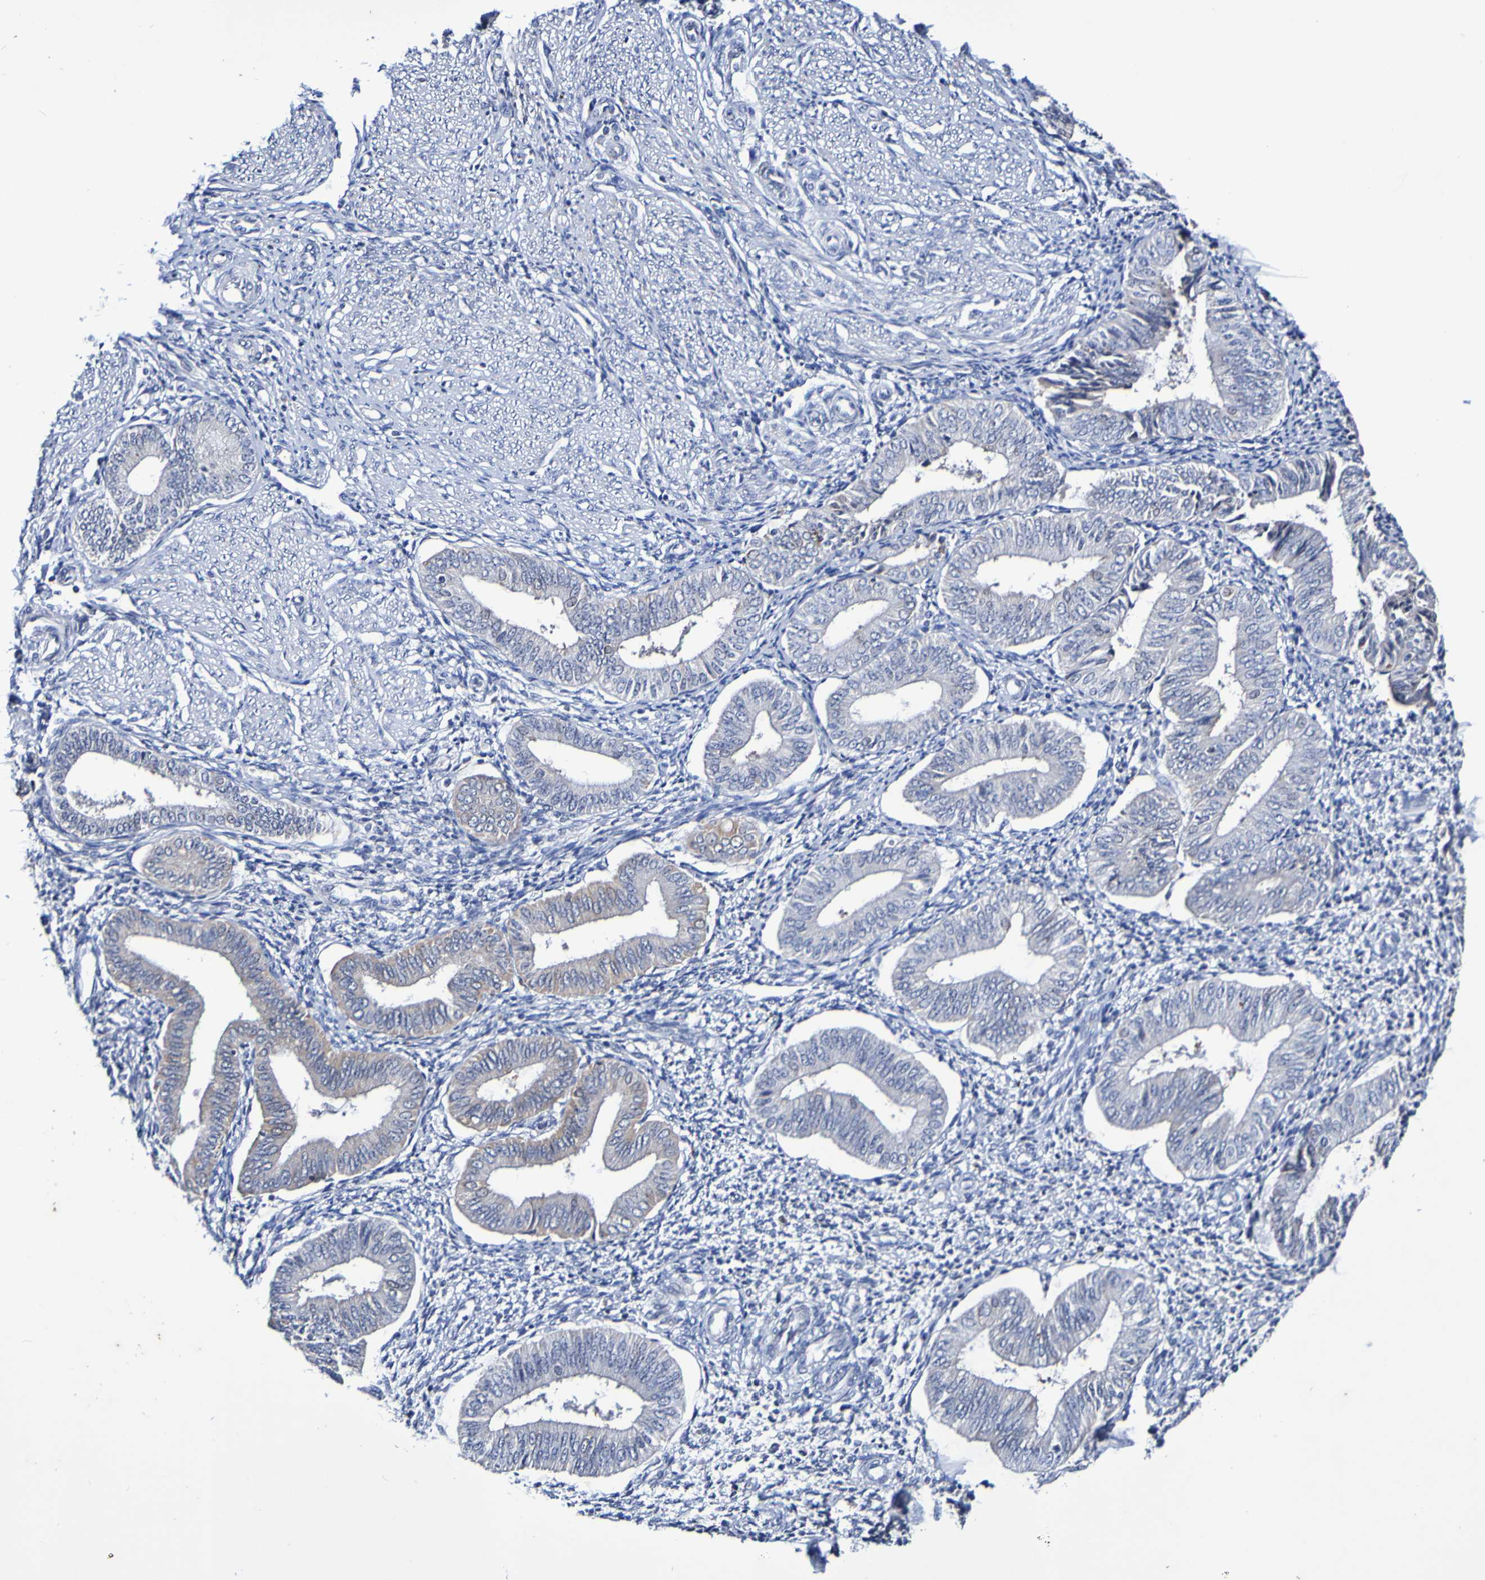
{"staining": {"intensity": "negative", "quantity": "none", "location": "none"}, "tissue": "endometrium", "cell_type": "Cells in endometrial stroma", "image_type": "normal", "snomed": [{"axis": "morphology", "description": "Normal tissue, NOS"}, {"axis": "topography", "description": "Endometrium"}], "caption": "Cells in endometrial stroma show no significant staining in benign endometrium. (DAB (3,3'-diaminobenzidine) IHC with hematoxylin counter stain).", "gene": "PTP4A2", "patient": {"sex": "female", "age": 50}}